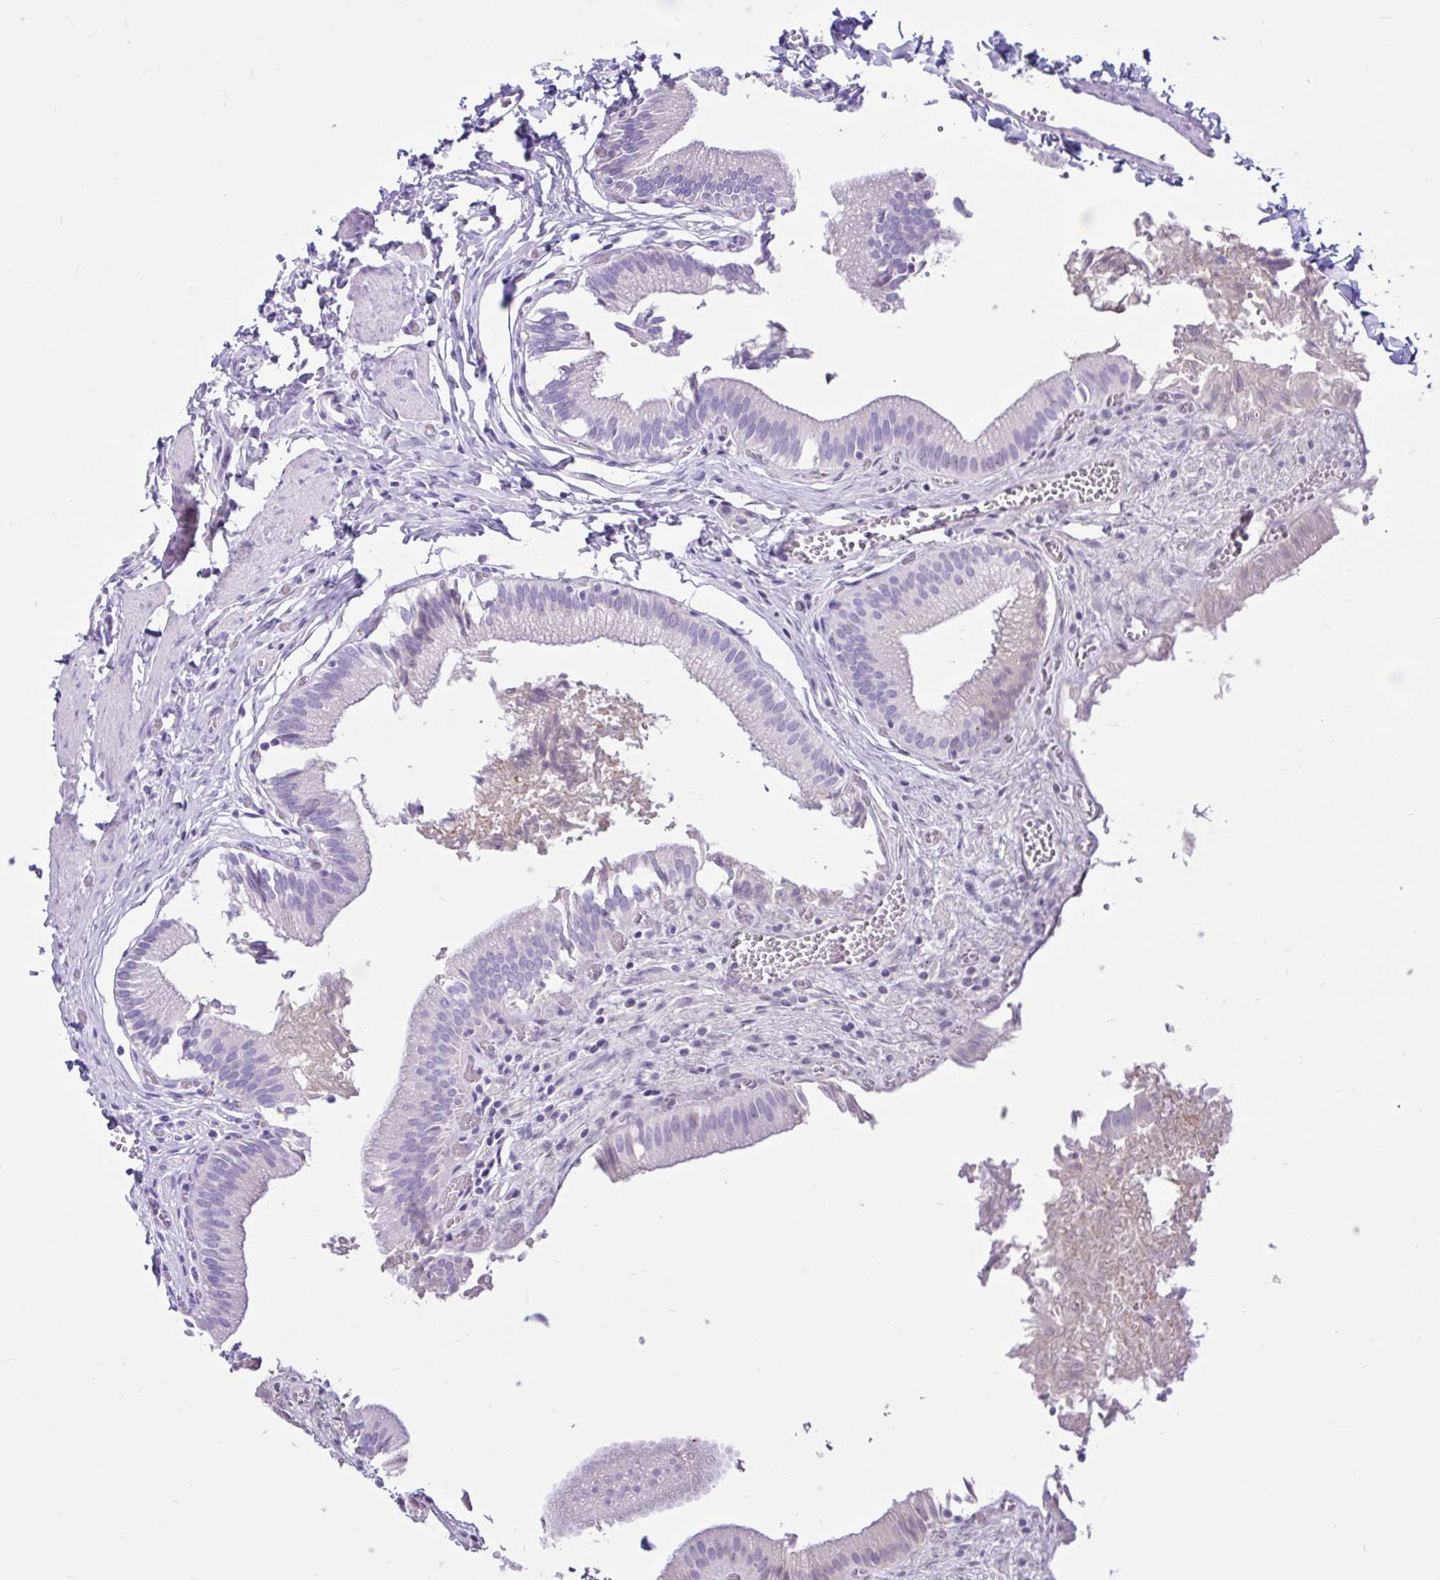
{"staining": {"intensity": "negative", "quantity": "none", "location": "none"}, "tissue": "gallbladder", "cell_type": "Glandular cells", "image_type": "normal", "snomed": [{"axis": "morphology", "description": "Normal tissue, NOS"}, {"axis": "topography", "description": "Gallbladder"}, {"axis": "topography", "description": "Peripheral nerve tissue"}], "caption": "Protein analysis of unremarkable gallbladder displays no significant positivity in glandular cells.", "gene": "CYP19A1", "patient": {"sex": "male", "age": 17}}